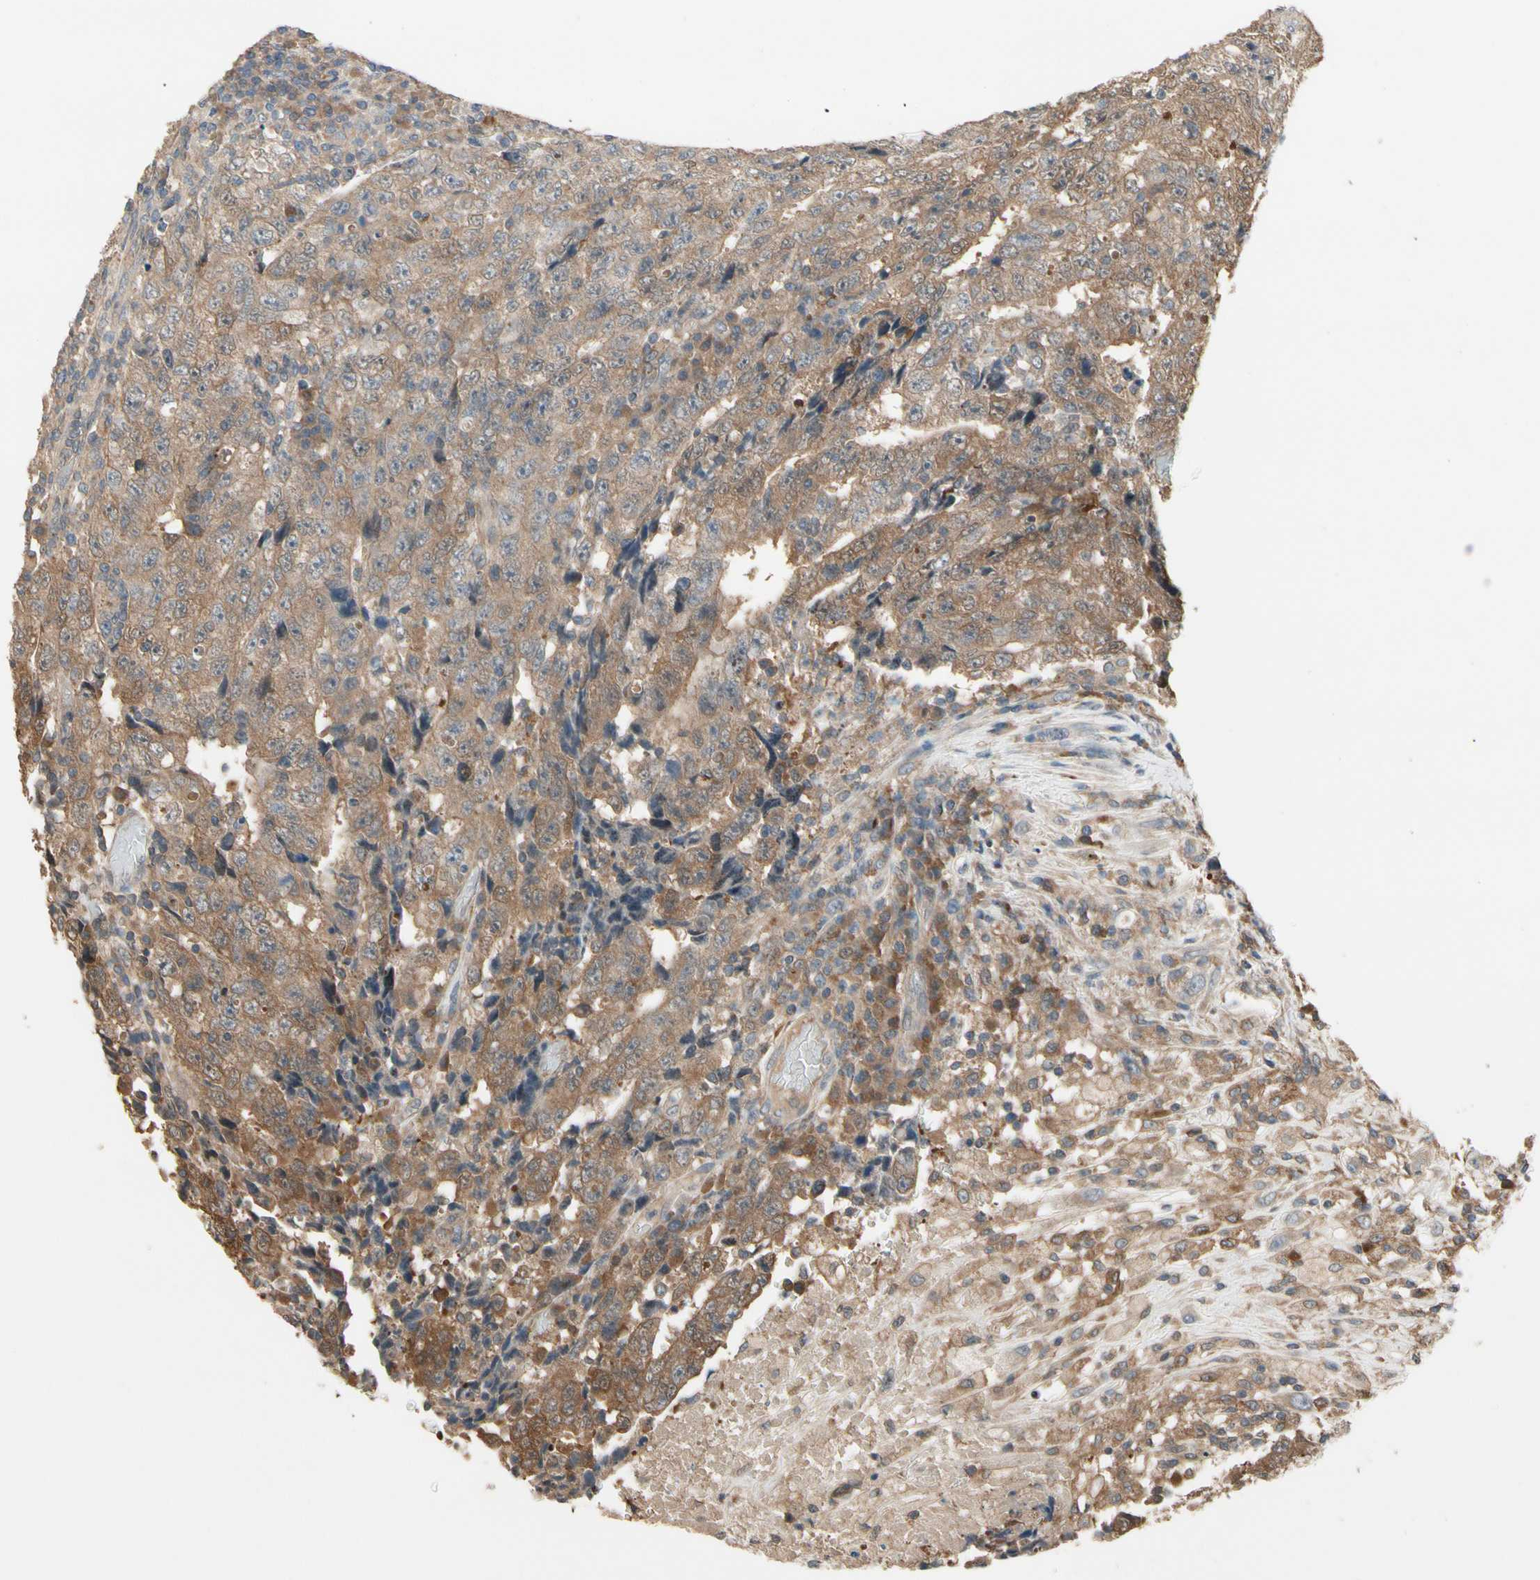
{"staining": {"intensity": "weak", "quantity": "25%-75%", "location": "cytoplasmic/membranous"}, "tissue": "testis cancer", "cell_type": "Tumor cells", "image_type": "cancer", "snomed": [{"axis": "morphology", "description": "Necrosis, NOS"}, {"axis": "morphology", "description": "Carcinoma, Embryonal, NOS"}, {"axis": "topography", "description": "Testis"}], "caption": "Weak cytoplasmic/membranous protein staining is identified in about 25%-75% of tumor cells in testis cancer (embryonal carcinoma). Nuclei are stained in blue.", "gene": "CSF1R", "patient": {"sex": "male", "age": 19}}